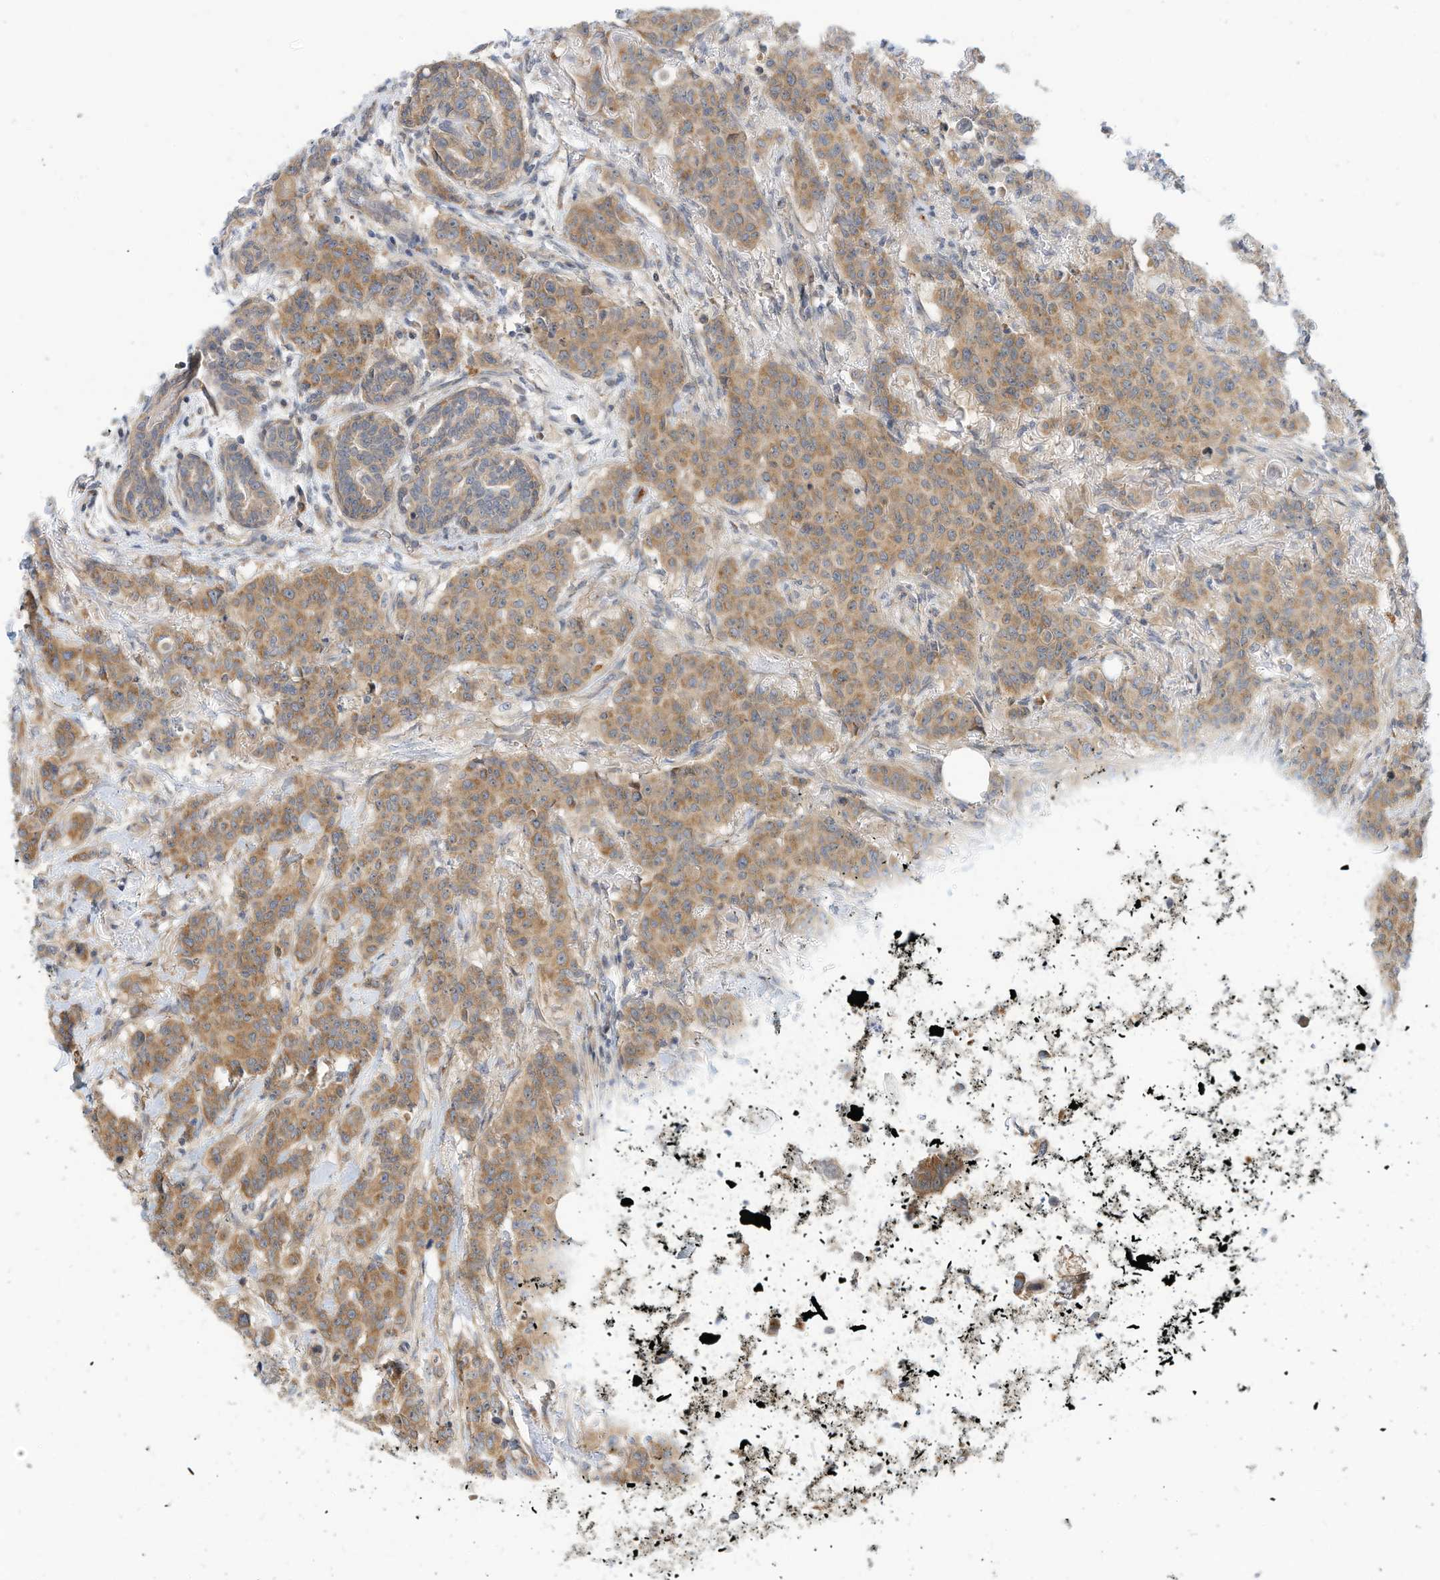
{"staining": {"intensity": "moderate", "quantity": ">75%", "location": "cytoplasmic/membranous"}, "tissue": "breast cancer", "cell_type": "Tumor cells", "image_type": "cancer", "snomed": [{"axis": "morphology", "description": "Duct carcinoma"}, {"axis": "topography", "description": "Breast"}], "caption": "Human breast cancer stained with a brown dye exhibits moderate cytoplasmic/membranous positive positivity in about >75% of tumor cells.", "gene": "OFD1", "patient": {"sex": "female", "age": 40}}